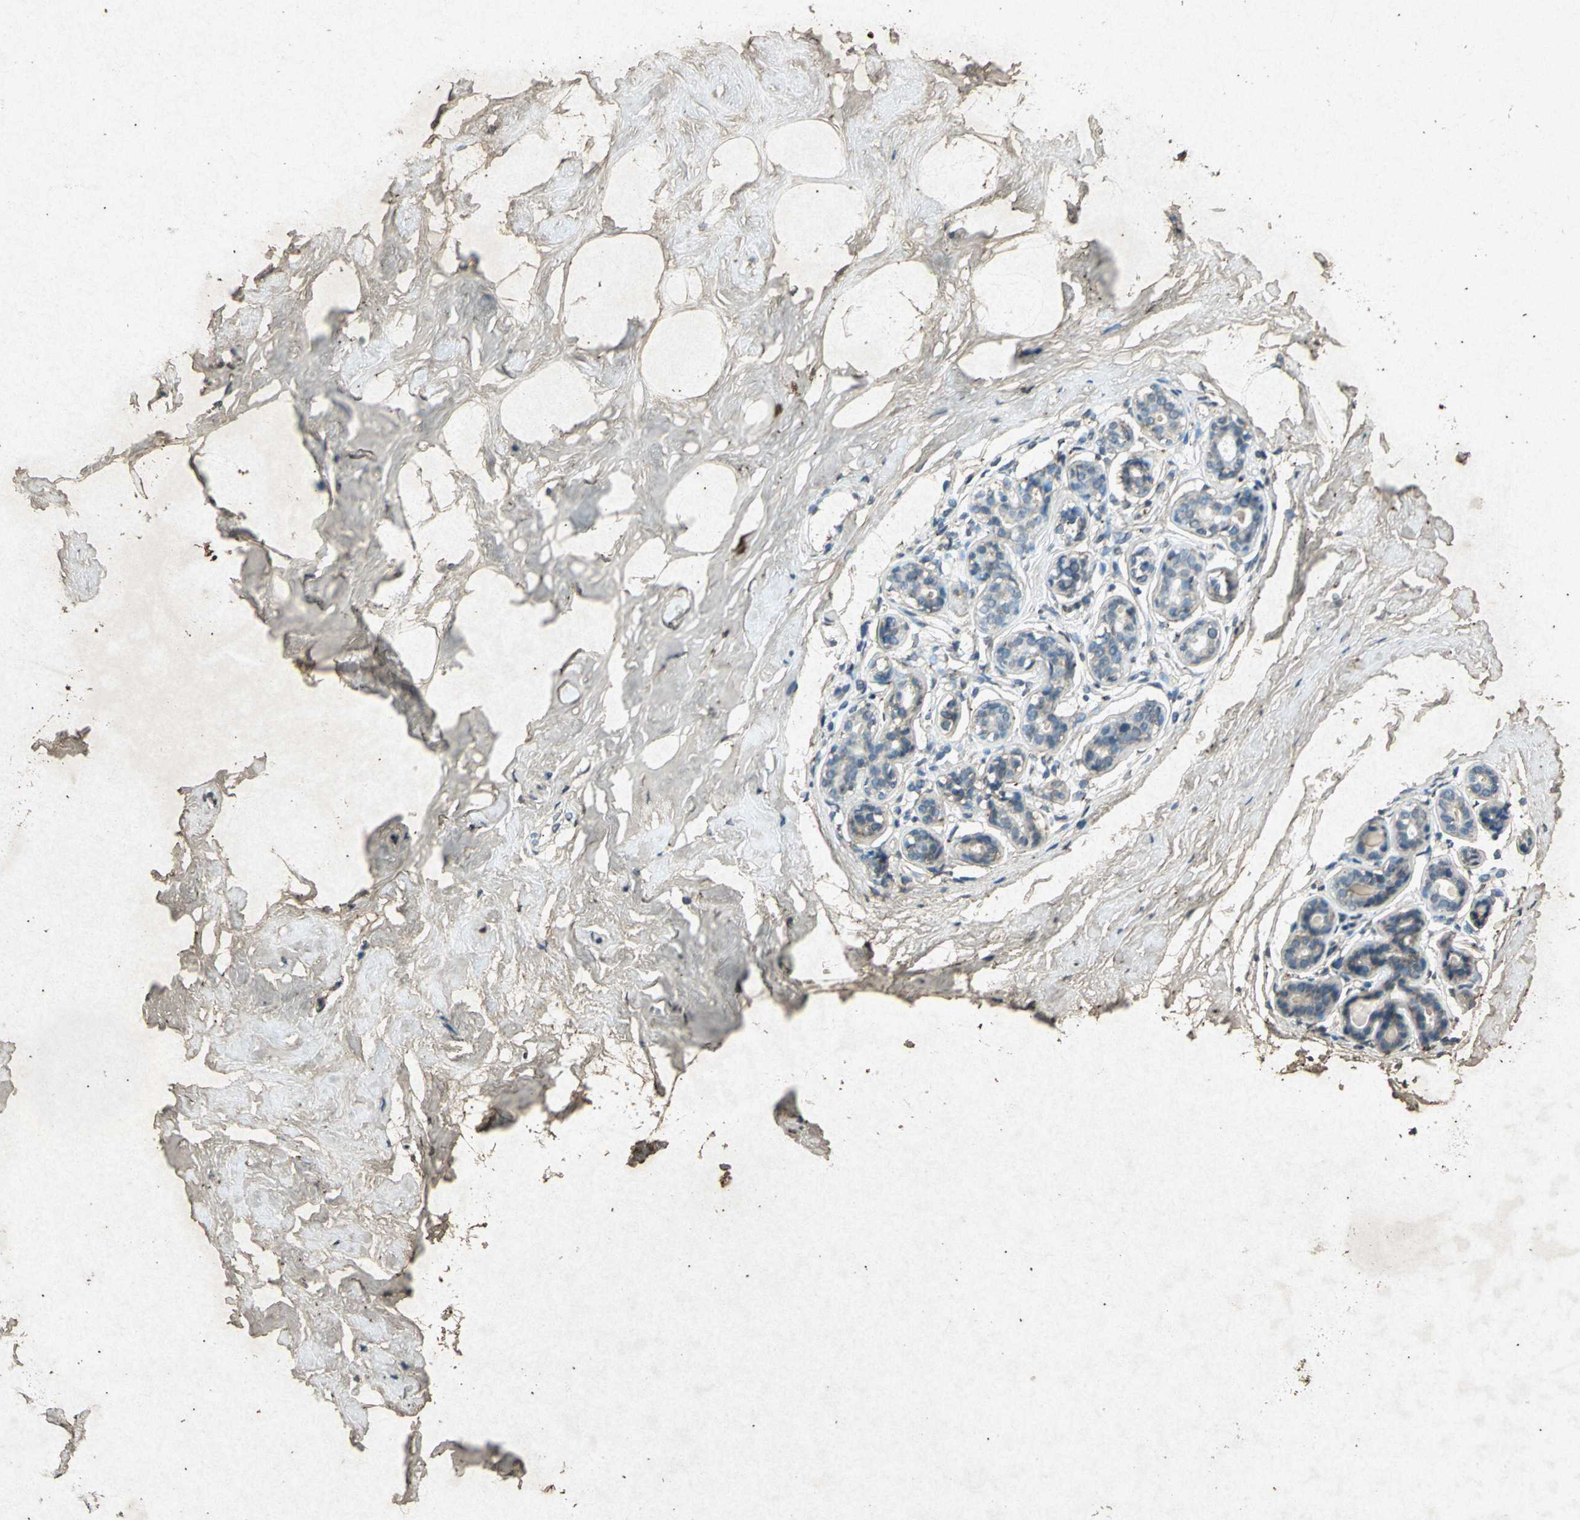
{"staining": {"intensity": "moderate", "quantity": ">75%", "location": "cytoplasmic/membranous"}, "tissue": "breast", "cell_type": "Adipocytes", "image_type": "normal", "snomed": [{"axis": "morphology", "description": "Normal tissue, NOS"}, {"axis": "topography", "description": "Breast"}], "caption": "Moderate cytoplasmic/membranous protein expression is seen in approximately >75% of adipocytes in breast.", "gene": "PSEN1", "patient": {"sex": "female", "age": 23}}